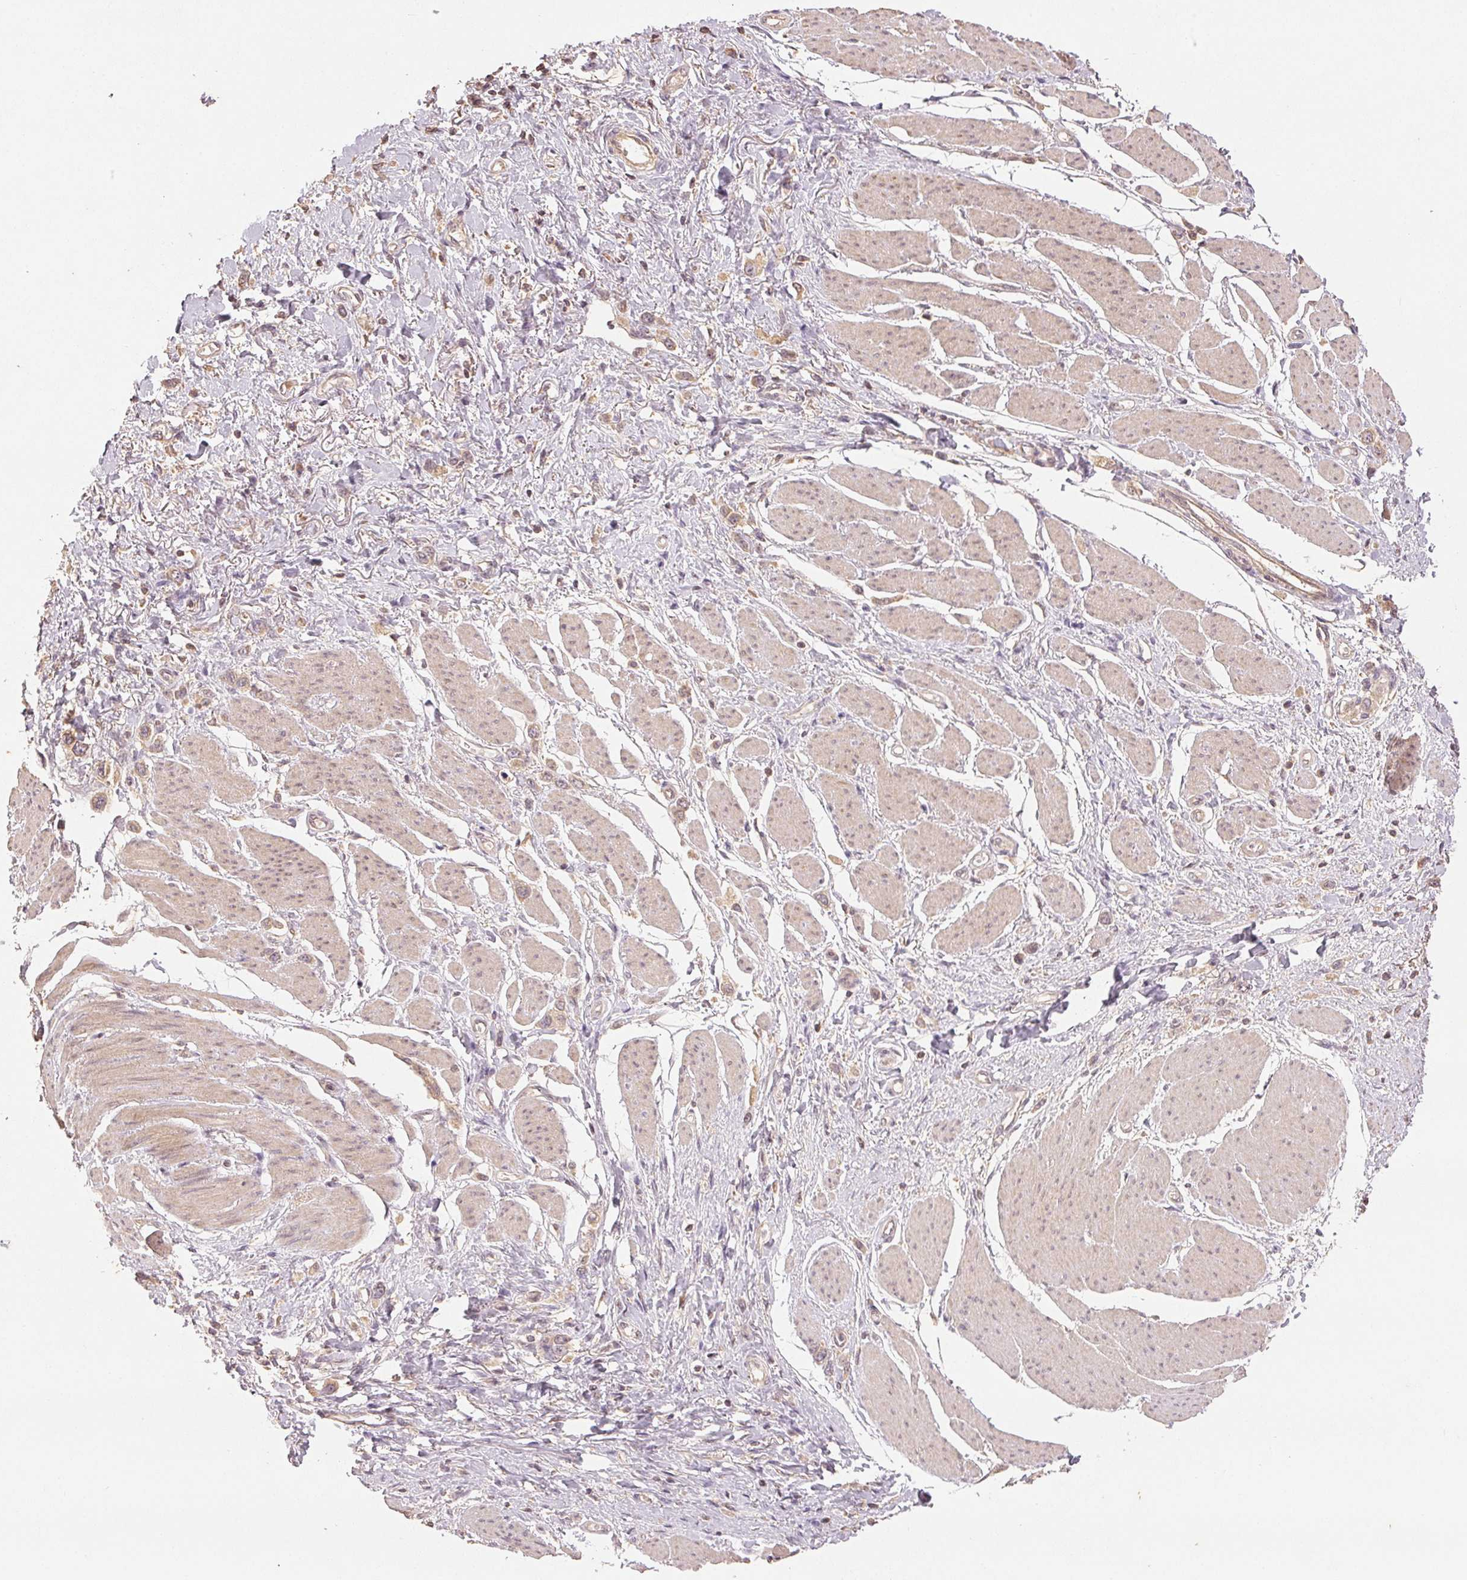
{"staining": {"intensity": "weak", "quantity": "<25%", "location": "cytoplasmic/membranous"}, "tissue": "stomach cancer", "cell_type": "Tumor cells", "image_type": "cancer", "snomed": [{"axis": "morphology", "description": "Adenocarcinoma, NOS"}, {"axis": "topography", "description": "Stomach"}], "caption": "This is an IHC photomicrograph of human stomach cancer (adenocarcinoma). There is no staining in tumor cells.", "gene": "COX14", "patient": {"sex": "female", "age": 65}}